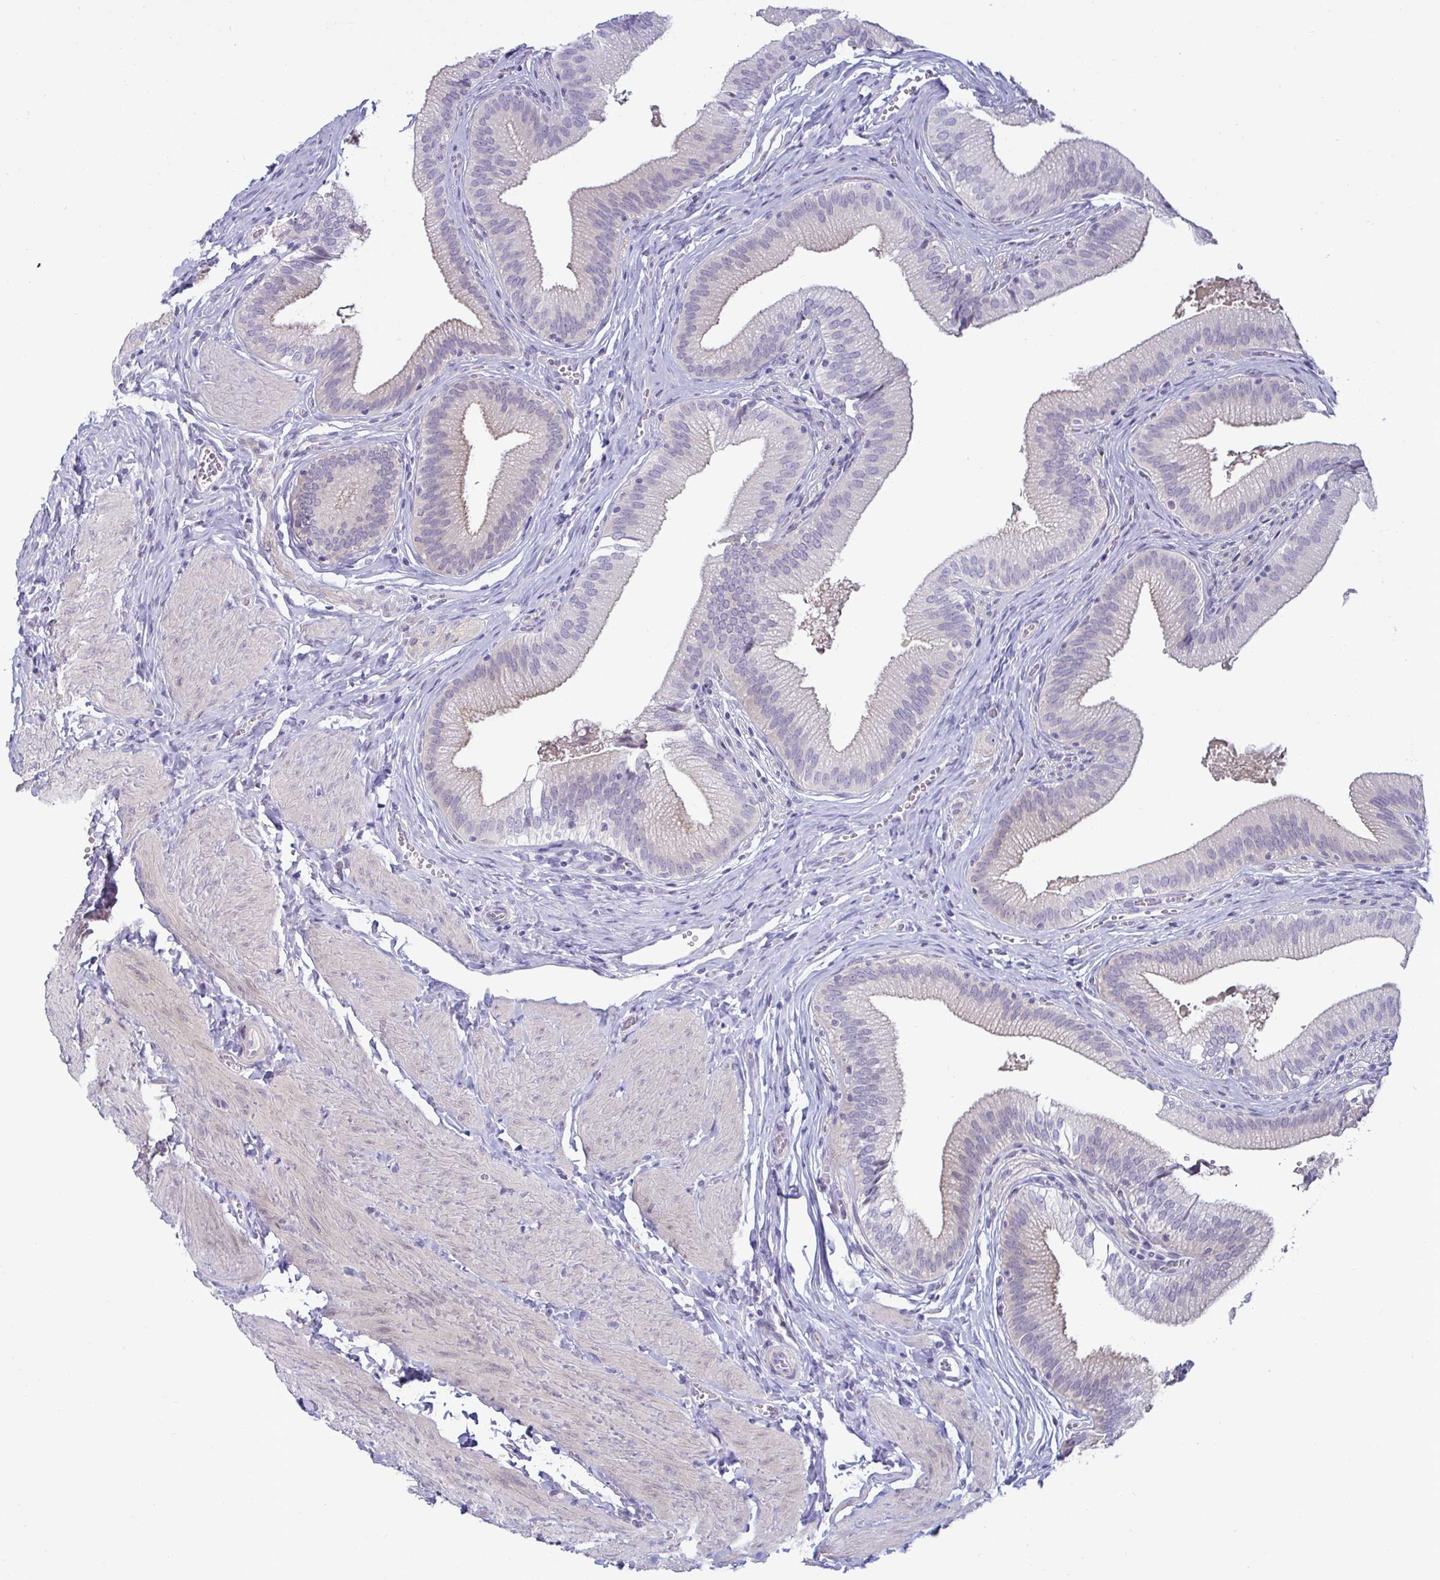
{"staining": {"intensity": "negative", "quantity": "none", "location": "none"}, "tissue": "gallbladder", "cell_type": "Glandular cells", "image_type": "normal", "snomed": [{"axis": "morphology", "description": "Normal tissue, NOS"}, {"axis": "topography", "description": "Gallbladder"}, {"axis": "topography", "description": "Peripheral nerve tissue"}], "caption": "Photomicrograph shows no significant protein expression in glandular cells of unremarkable gallbladder. (DAB (3,3'-diaminobenzidine) immunohistochemistry with hematoxylin counter stain).", "gene": "GSTM1", "patient": {"sex": "male", "age": 17}}